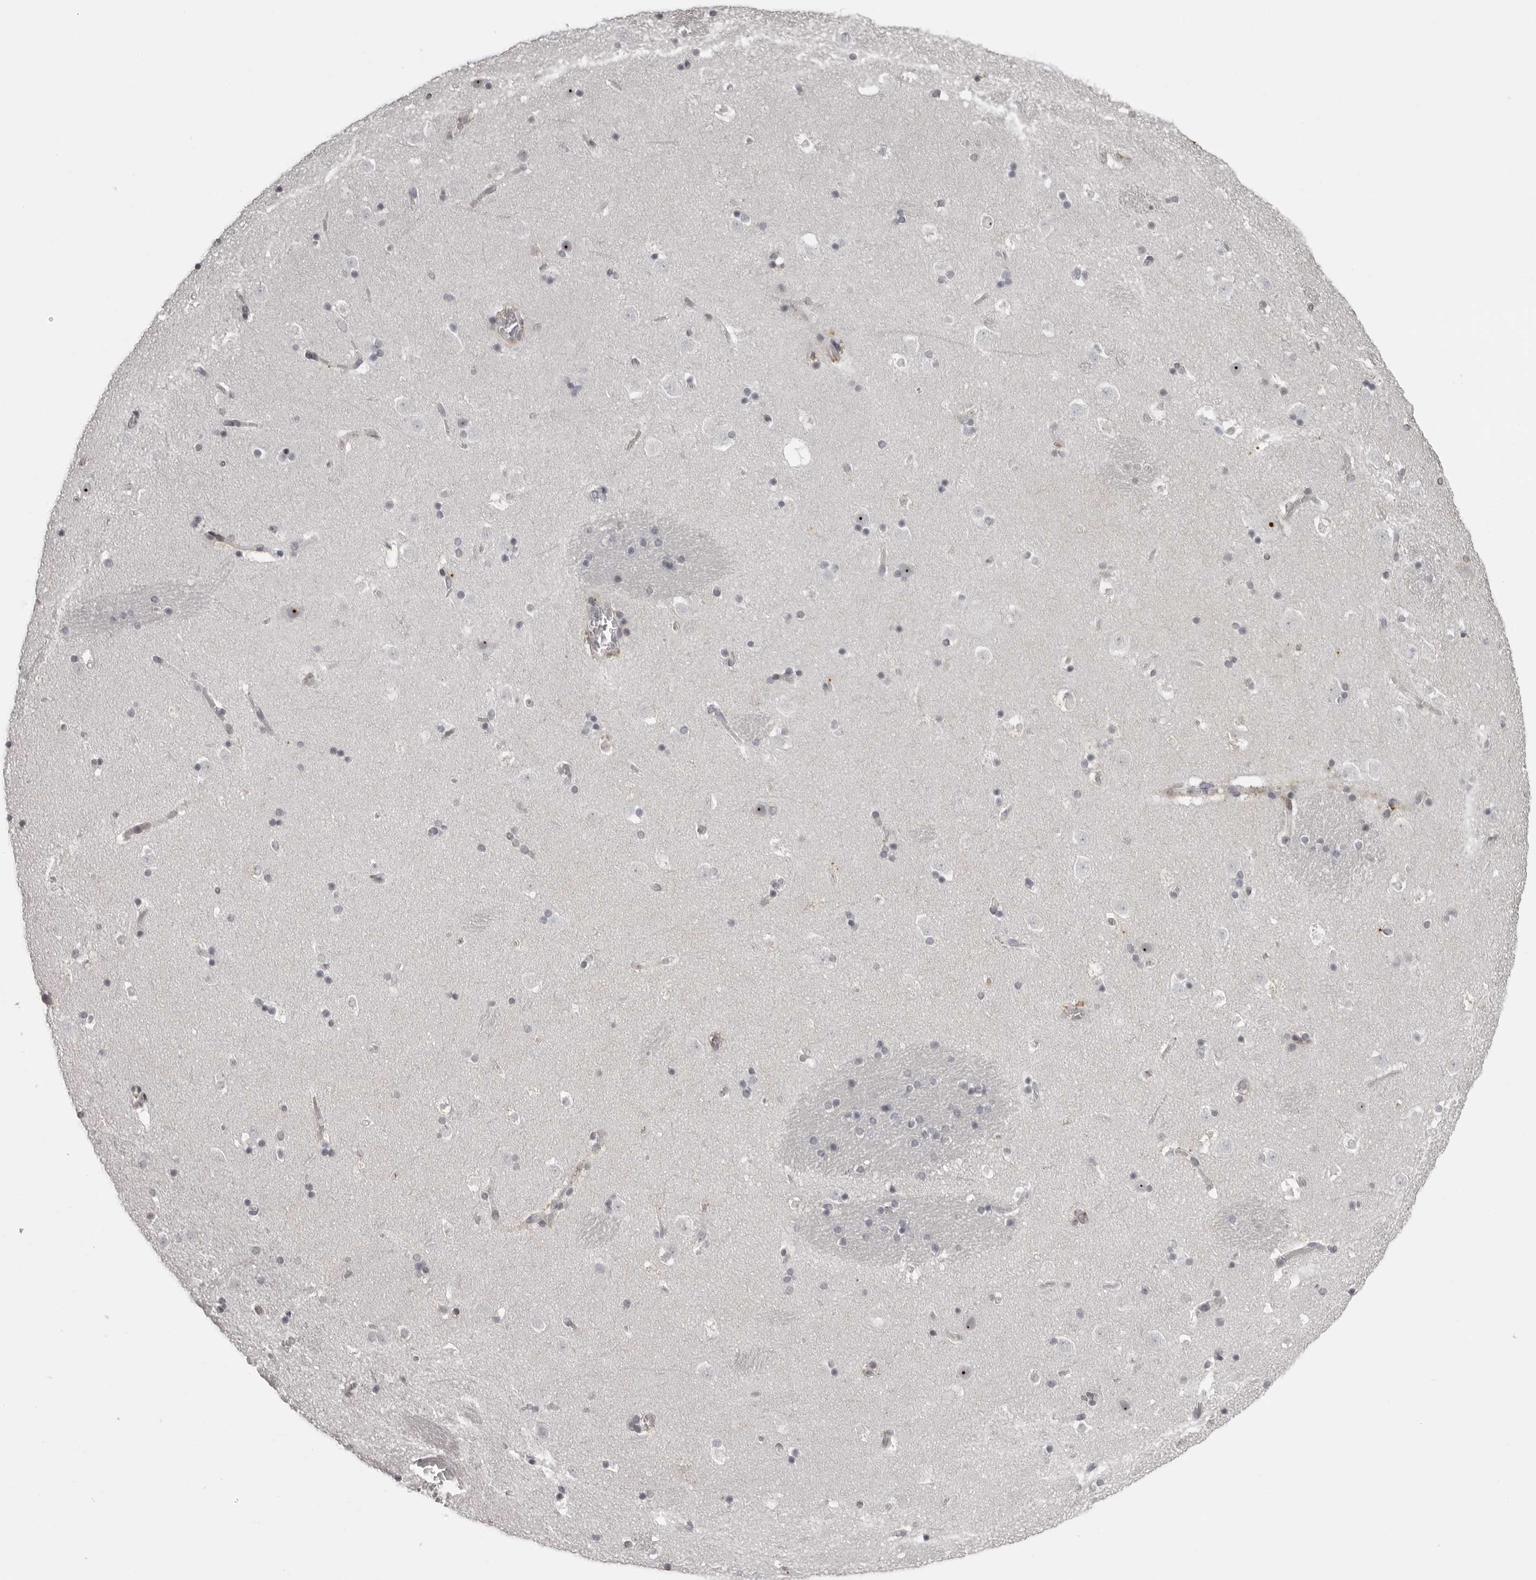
{"staining": {"intensity": "negative", "quantity": "none", "location": "none"}, "tissue": "caudate", "cell_type": "Glial cells", "image_type": "normal", "snomed": [{"axis": "morphology", "description": "Normal tissue, NOS"}, {"axis": "topography", "description": "Lateral ventricle wall"}], "caption": "Immunohistochemistry (IHC) micrograph of benign human caudate stained for a protein (brown), which demonstrates no positivity in glial cells.", "gene": "HELZ", "patient": {"sex": "male", "age": 45}}